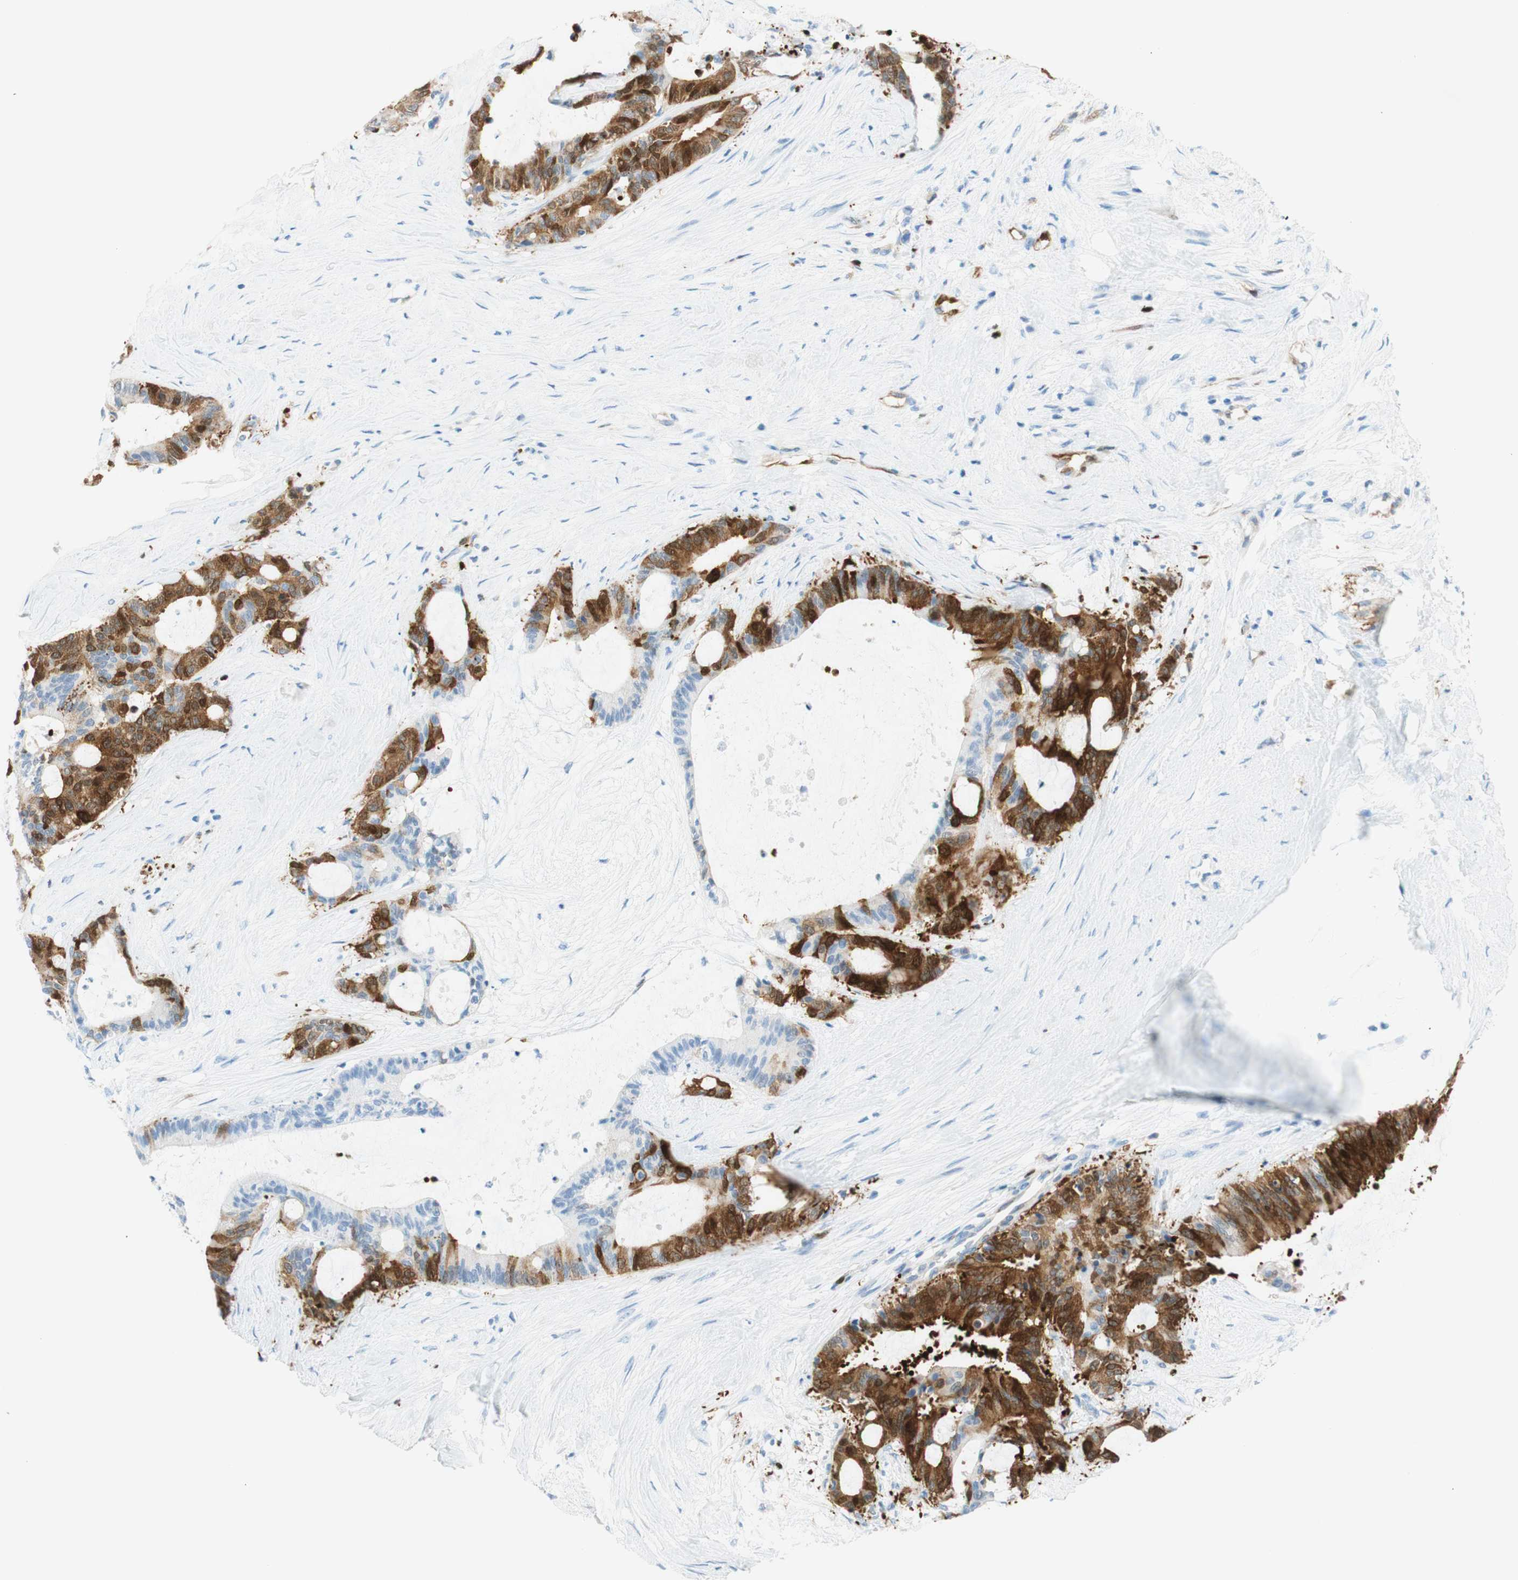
{"staining": {"intensity": "strong", "quantity": "25%-75%", "location": "cytoplasmic/membranous"}, "tissue": "liver cancer", "cell_type": "Tumor cells", "image_type": "cancer", "snomed": [{"axis": "morphology", "description": "Cholangiocarcinoma"}, {"axis": "topography", "description": "Liver"}], "caption": "An immunohistochemistry (IHC) histopathology image of tumor tissue is shown. Protein staining in brown highlights strong cytoplasmic/membranous positivity in liver cancer (cholangiocarcinoma) within tumor cells. The protein of interest is shown in brown color, while the nuclei are stained blue.", "gene": "STMN1", "patient": {"sex": "female", "age": 73}}